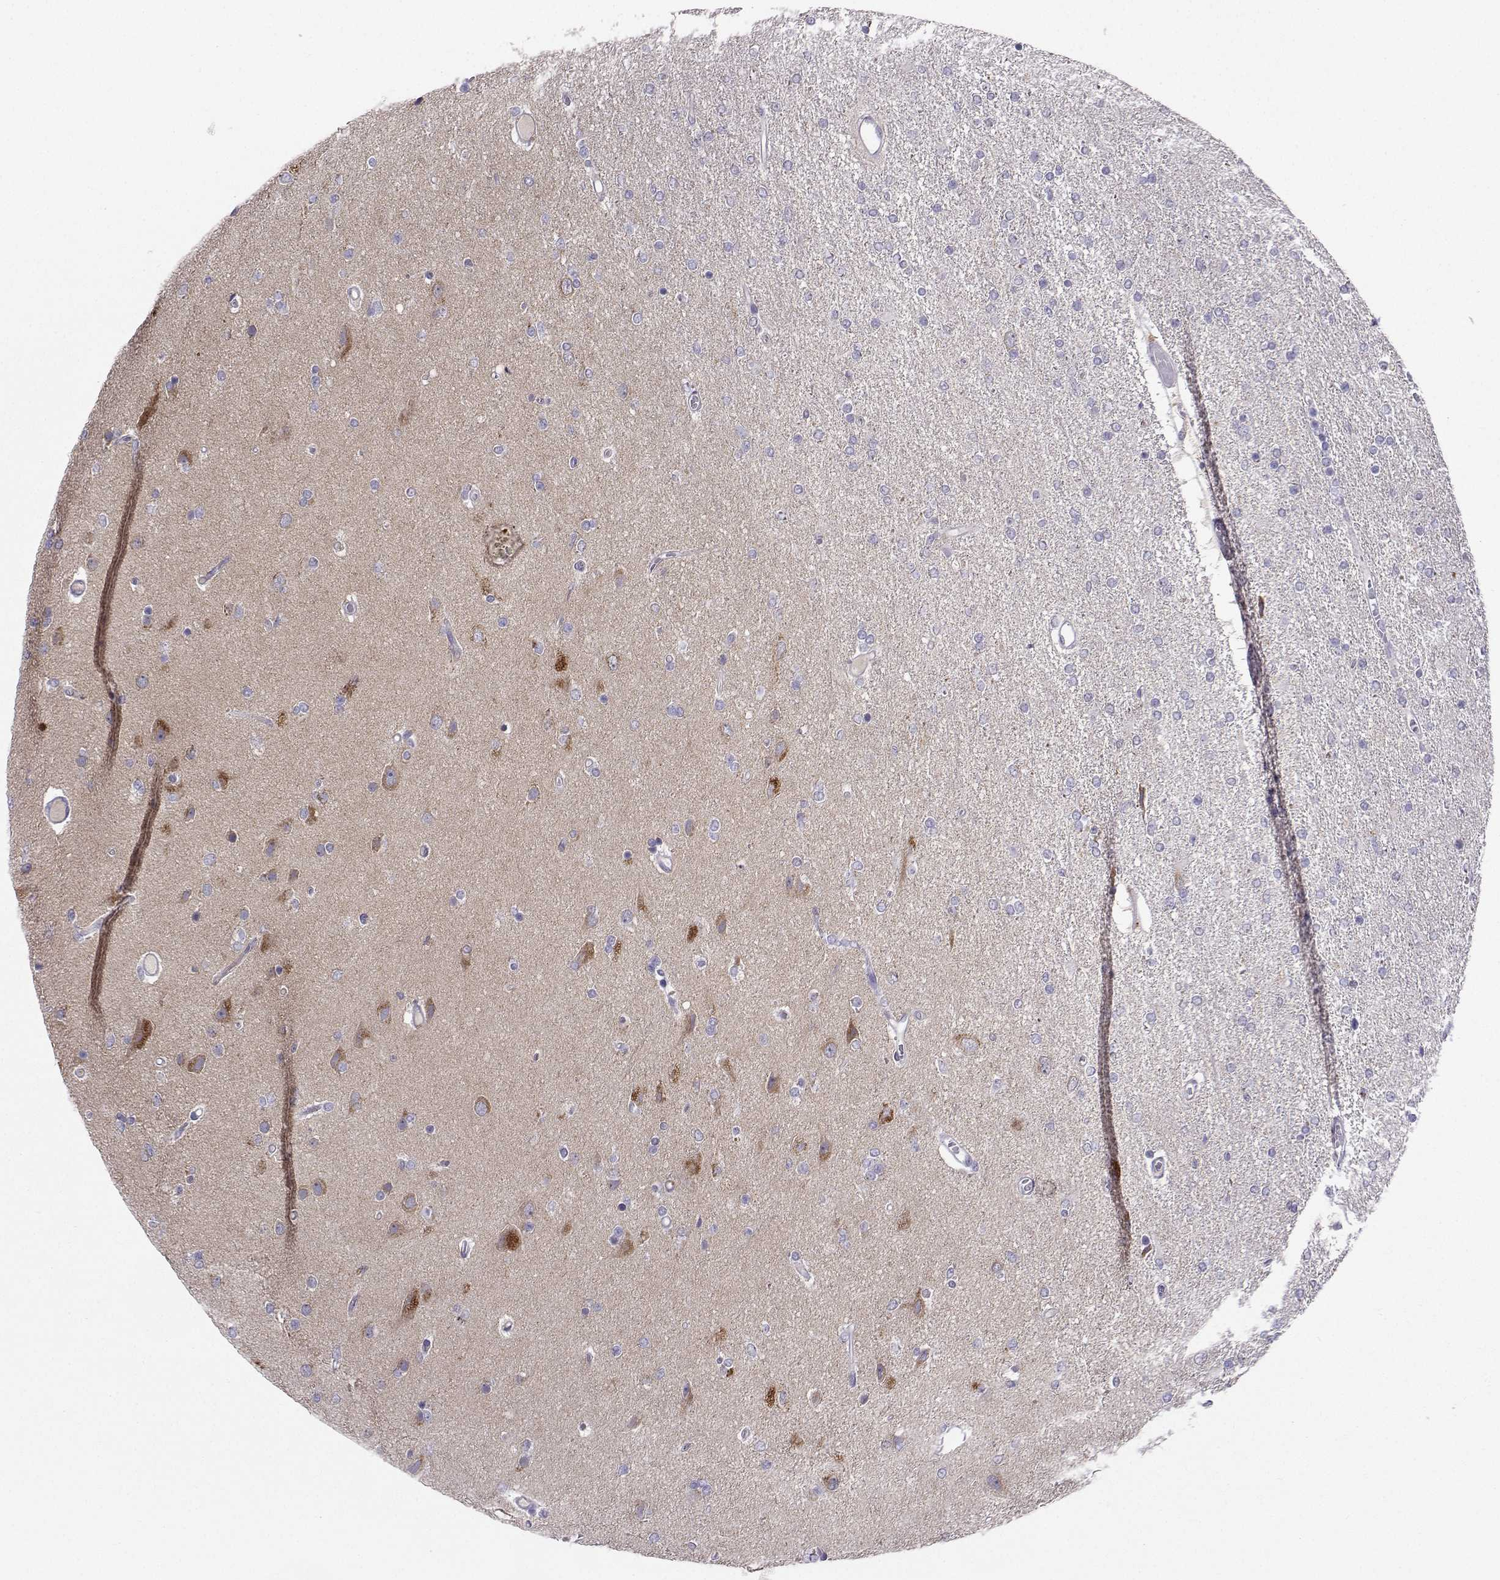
{"staining": {"intensity": "negative", "quantity": "none", "location": "none"}, "tissue": "glioma", "cell_type": "Tumor cells", "image_type": "cancer", "snomed": [{"axis": "morphology", "description": "Glioma, malignant, High grade"}, {"axis": "topography", "description": "Cerebral cortex"}], "caption": "The immunohistochemistry (IHC) photomicrograph has no significant staining in tumor cells of malignant glioma (high-grade) tissue. (DAB (3,3'-diaminobenzidine) immunohistochemistry visualized using brightfield microscopy, high magnification).", "gene": "STXBP5", "patient": {"sex": "male", "age": 70}}